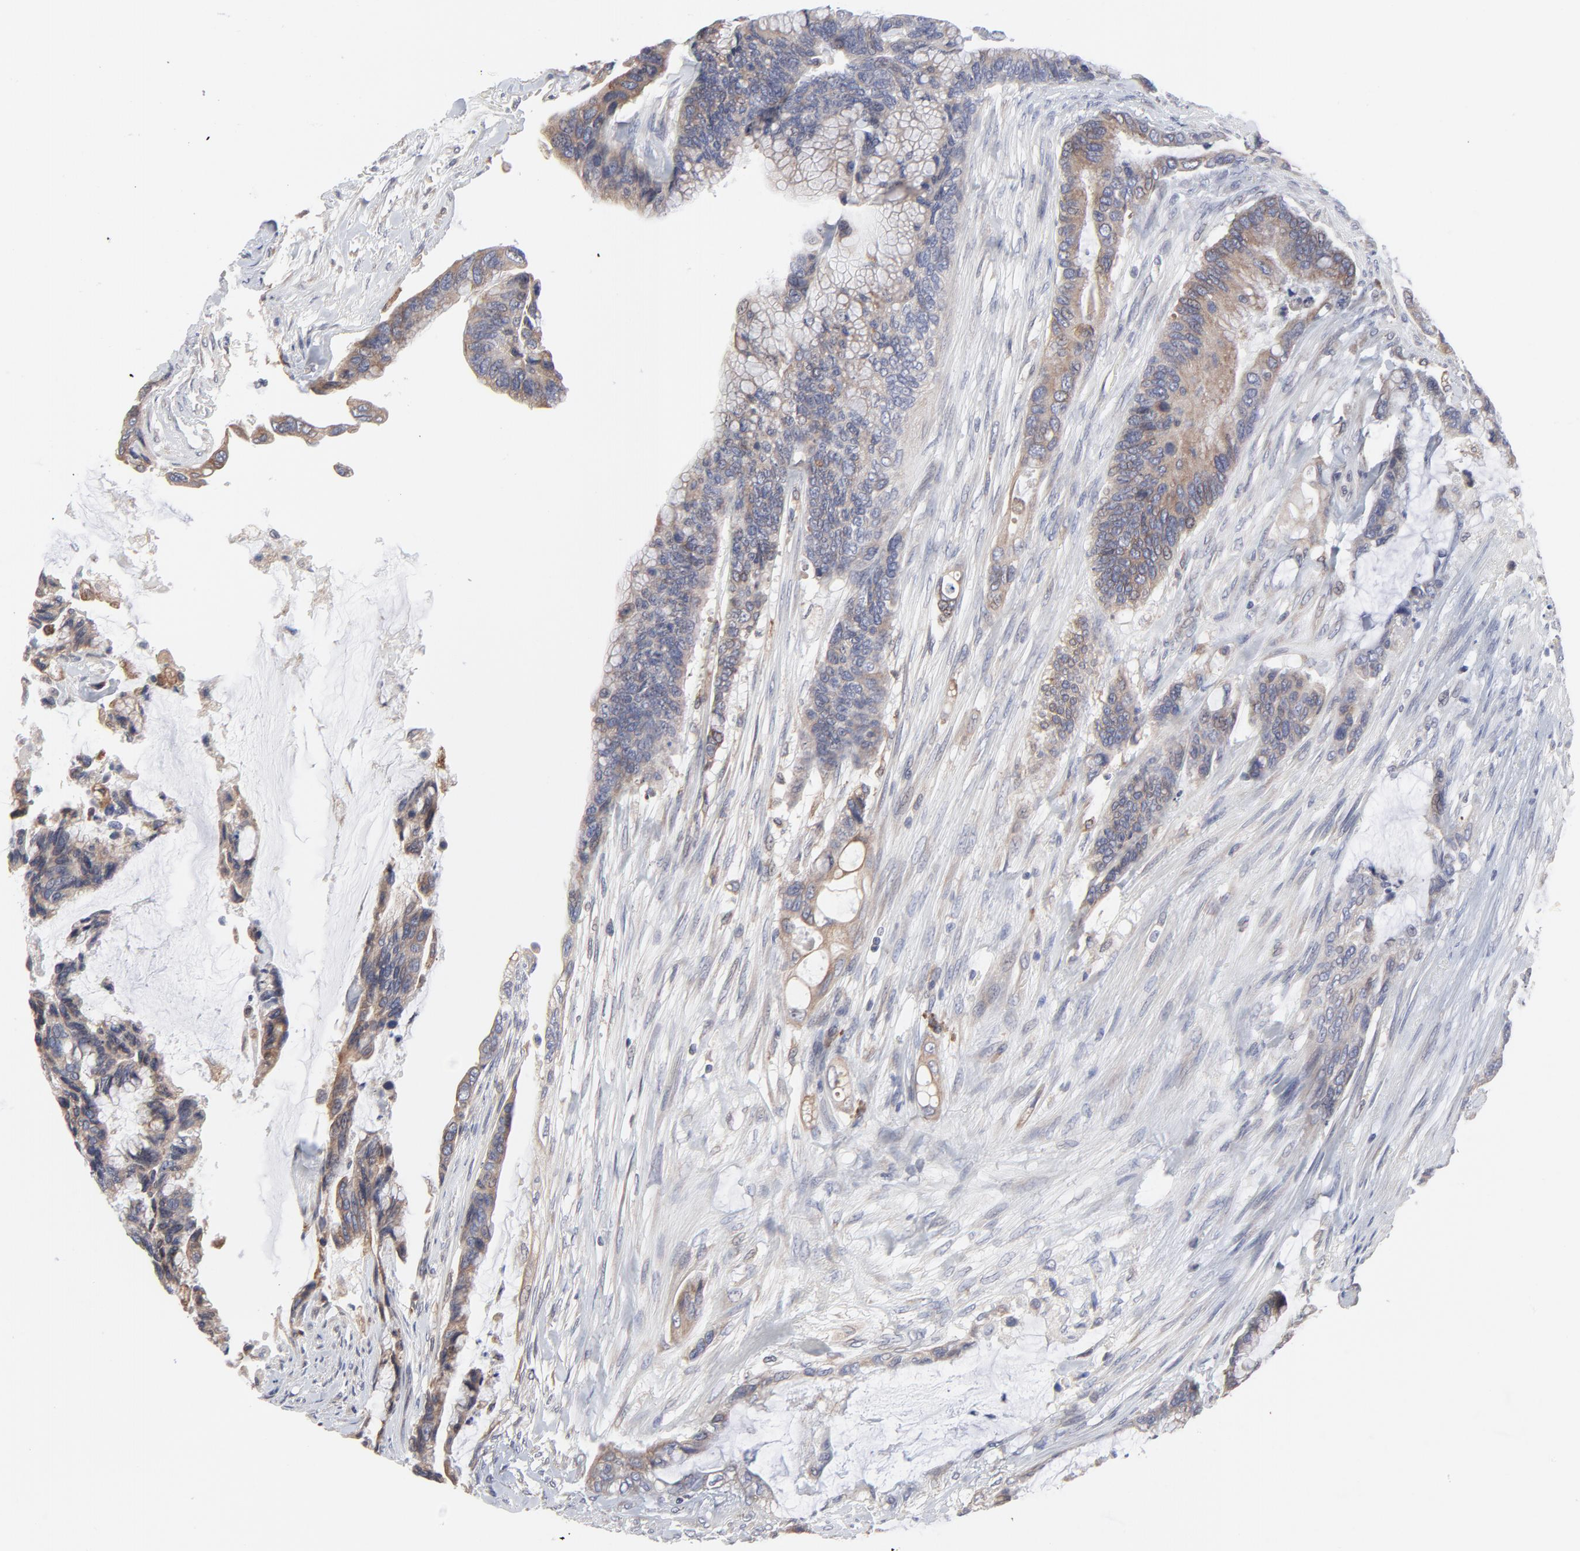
{"staining": {"intensity": "weak", "quantity": ">75%", "location": "cytoplasmic/membranous"}, "tissue": "colorectal cancer", "cell_type": "Tumor cells", "image_type": "cancer", "snomed": [{"axis": "morphology", "description": "Adenocarcinoma, NOS"}, {"axis": "topography", "description": "Rectum"}], "caption": "Protein expression analysis of colorectal adenocarcinoma reveals weak cytoplasmic/membranous positivity in approximately >75% of tumor cells.", "gene": "TRIM22", "patient": {"sex": "female", "age": 59}}